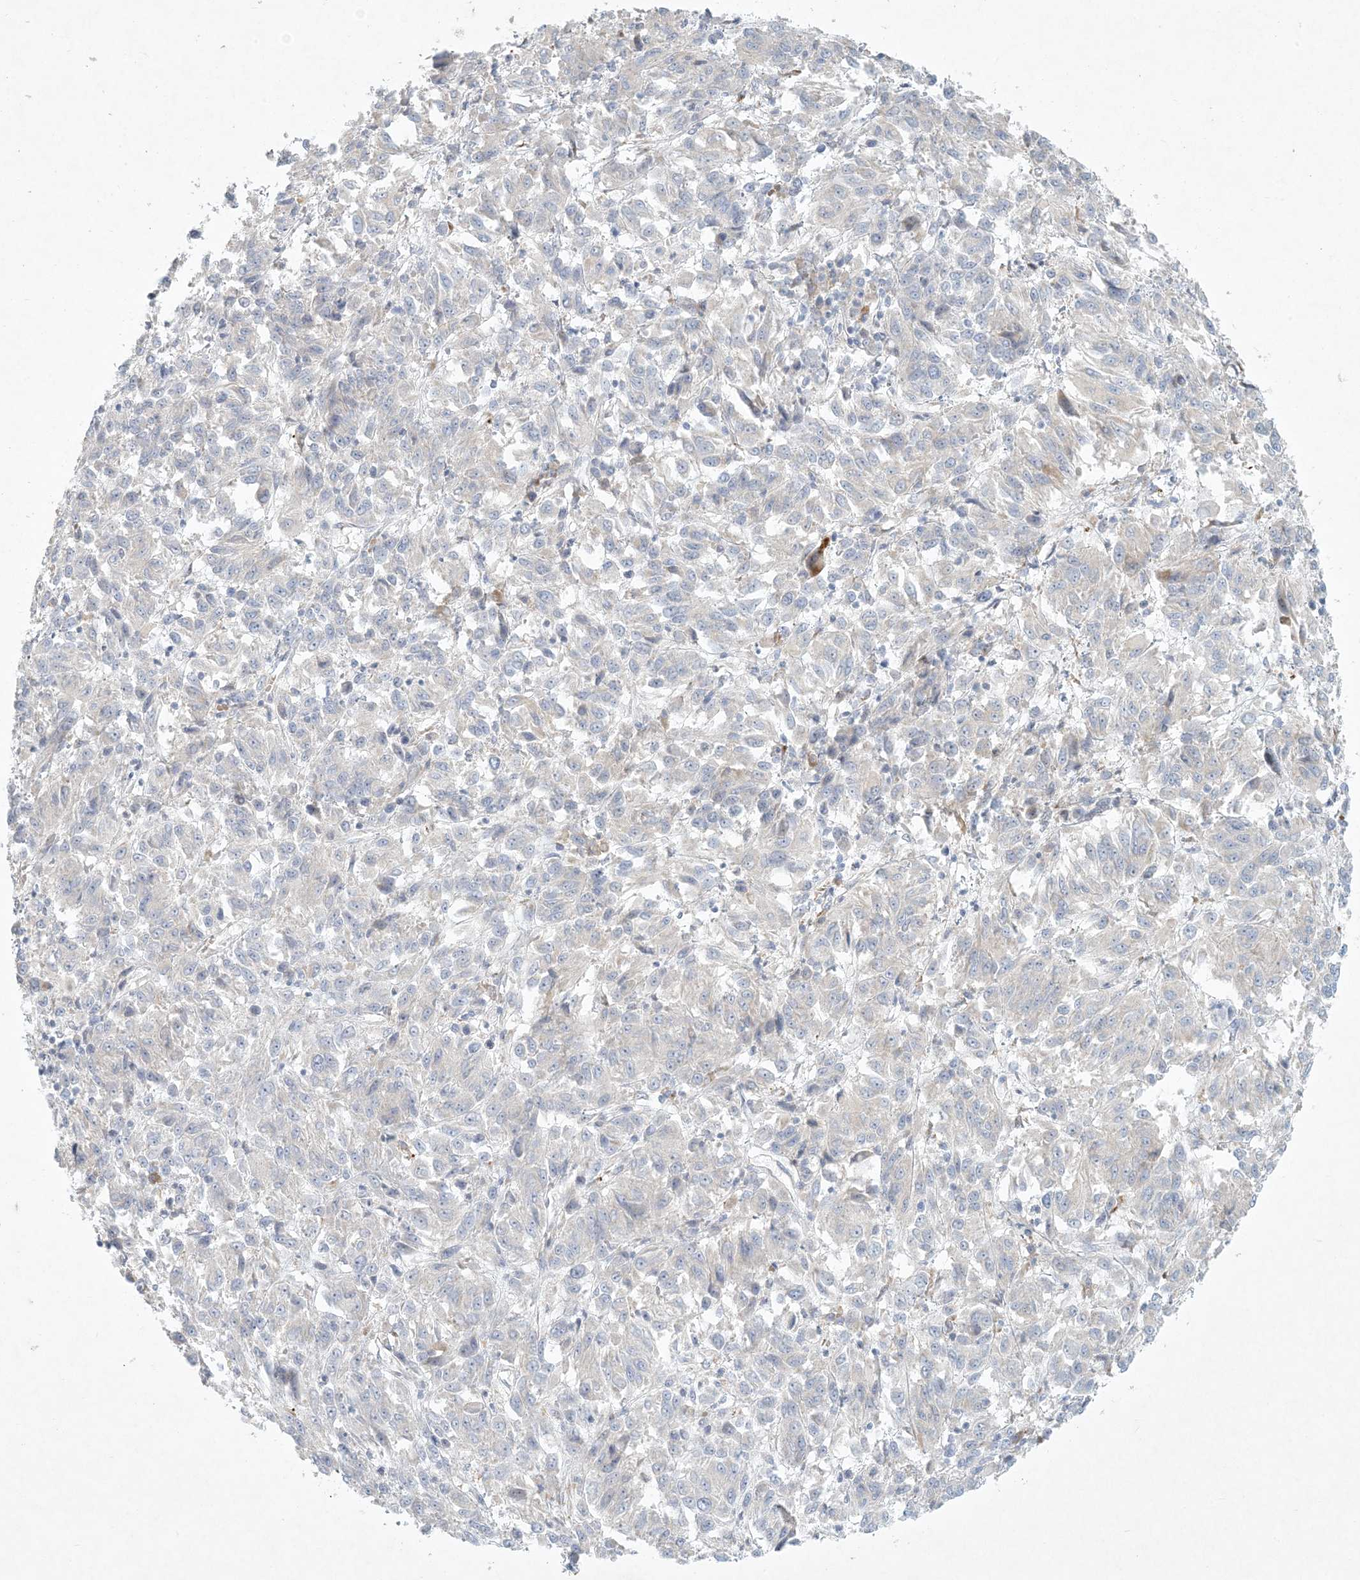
{"staining": {"intensity": "negative", "quantity": "none", "location": "none"}, "tissue": "melanoma", "cell_type": "Tumor cells", "image_type": "cancer", "snomed": [{"axis": "morphology", "description": "Malignant melanoma, Metastatic site"}, {"axis": "topography", "description": "Lung"}], "caption": "Immunohistochemical staining of human melanoma displays no significant positivity in tumor cells.", "gene": "ZNF385D", "patient": {"sex": "male", "age": 64}}